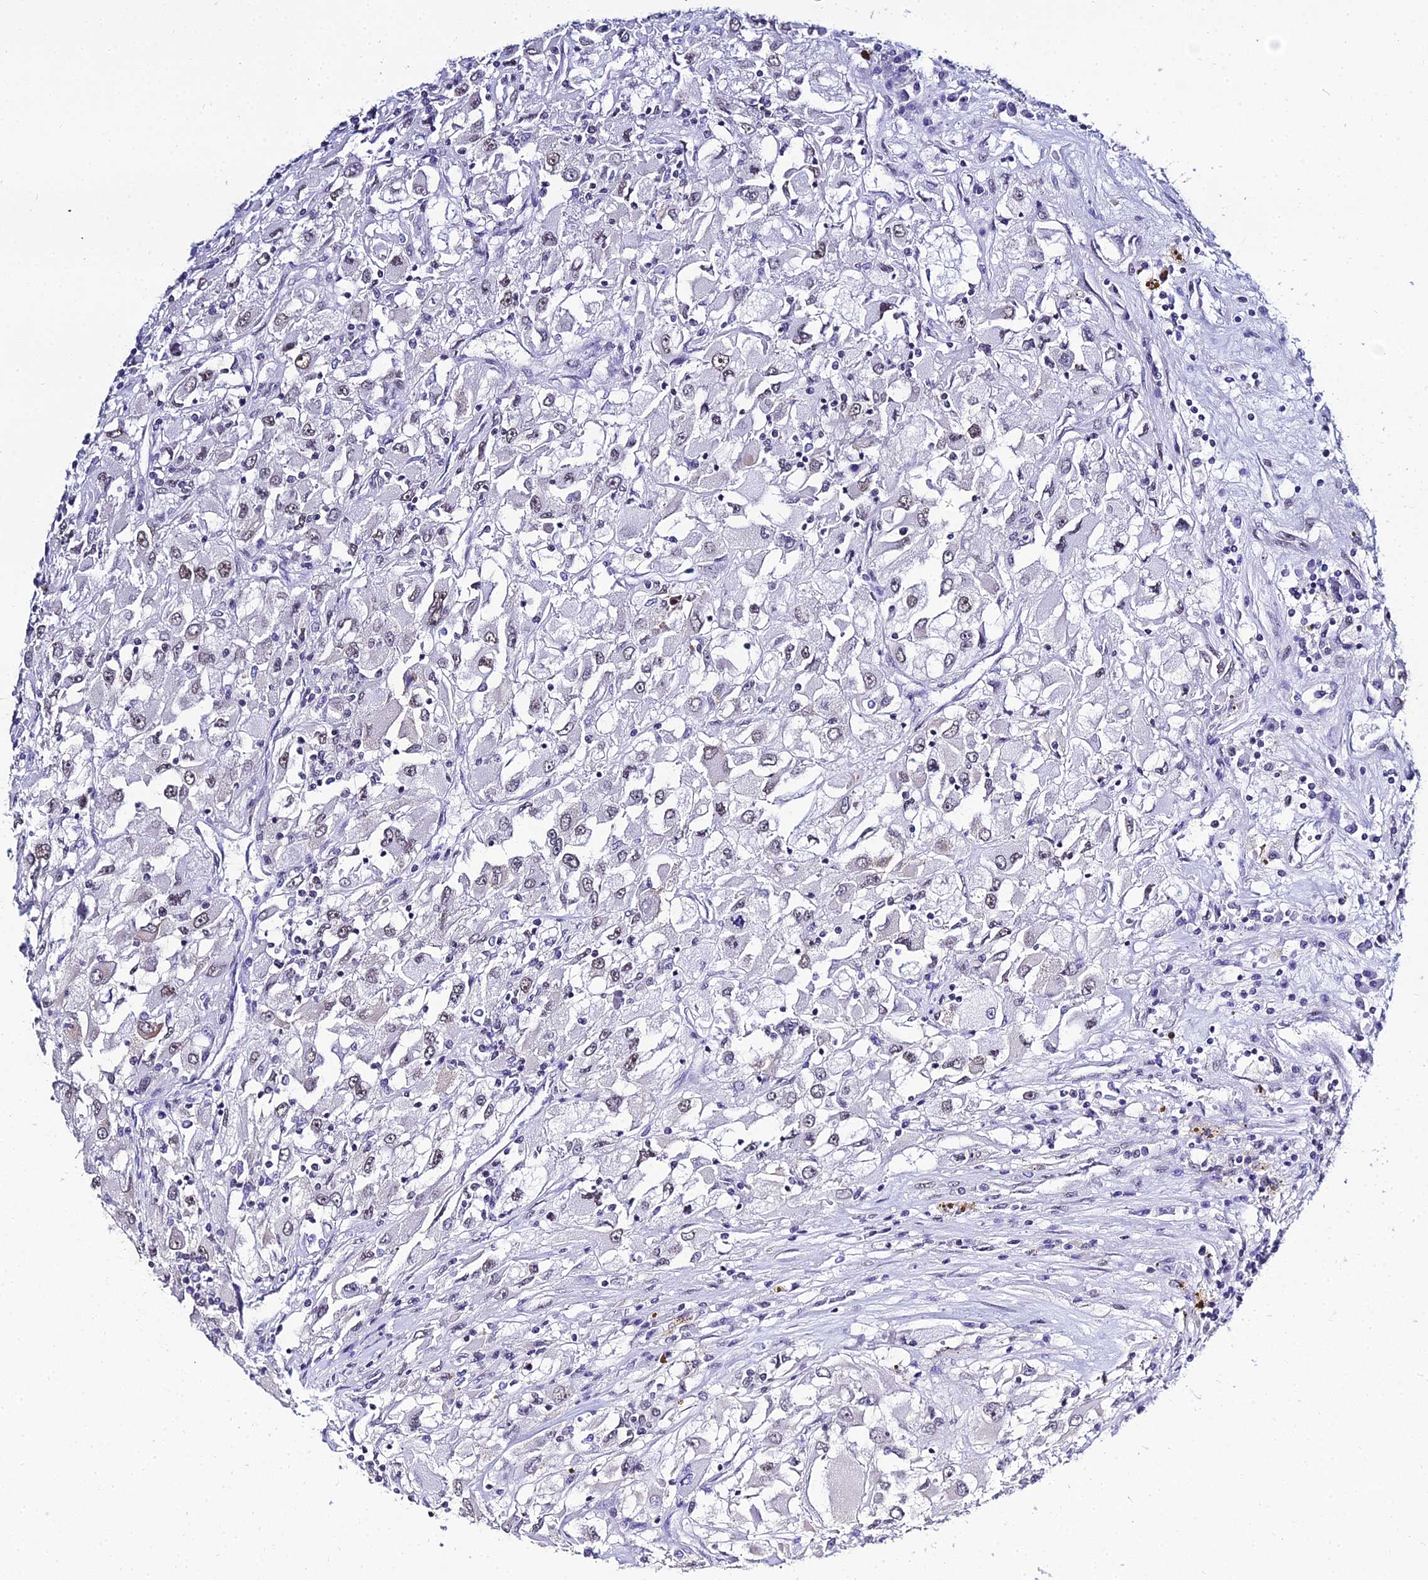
{"staining": {"intensity": "weak", "quantity": "25%-75%", "location": "nuclear"}, "tissue": "renal cancer", "cell_type": "Tumor cells", "image_type": "cancer", "snomed": [{"axis": "morphology", "description": "Adenocarcinoma, NOS"}, {"axis": "topography", "description": "Kidney"}], "caption": "A brown stain labels weak nuclear positivity of a protein in human adenocarcinoma (renal) tumor cells. (brown staining indicates protein expression, while blue staining denotes nuclei).", "gene": "PPP4R2", "patient": {"sex": "female", "age": 52}}